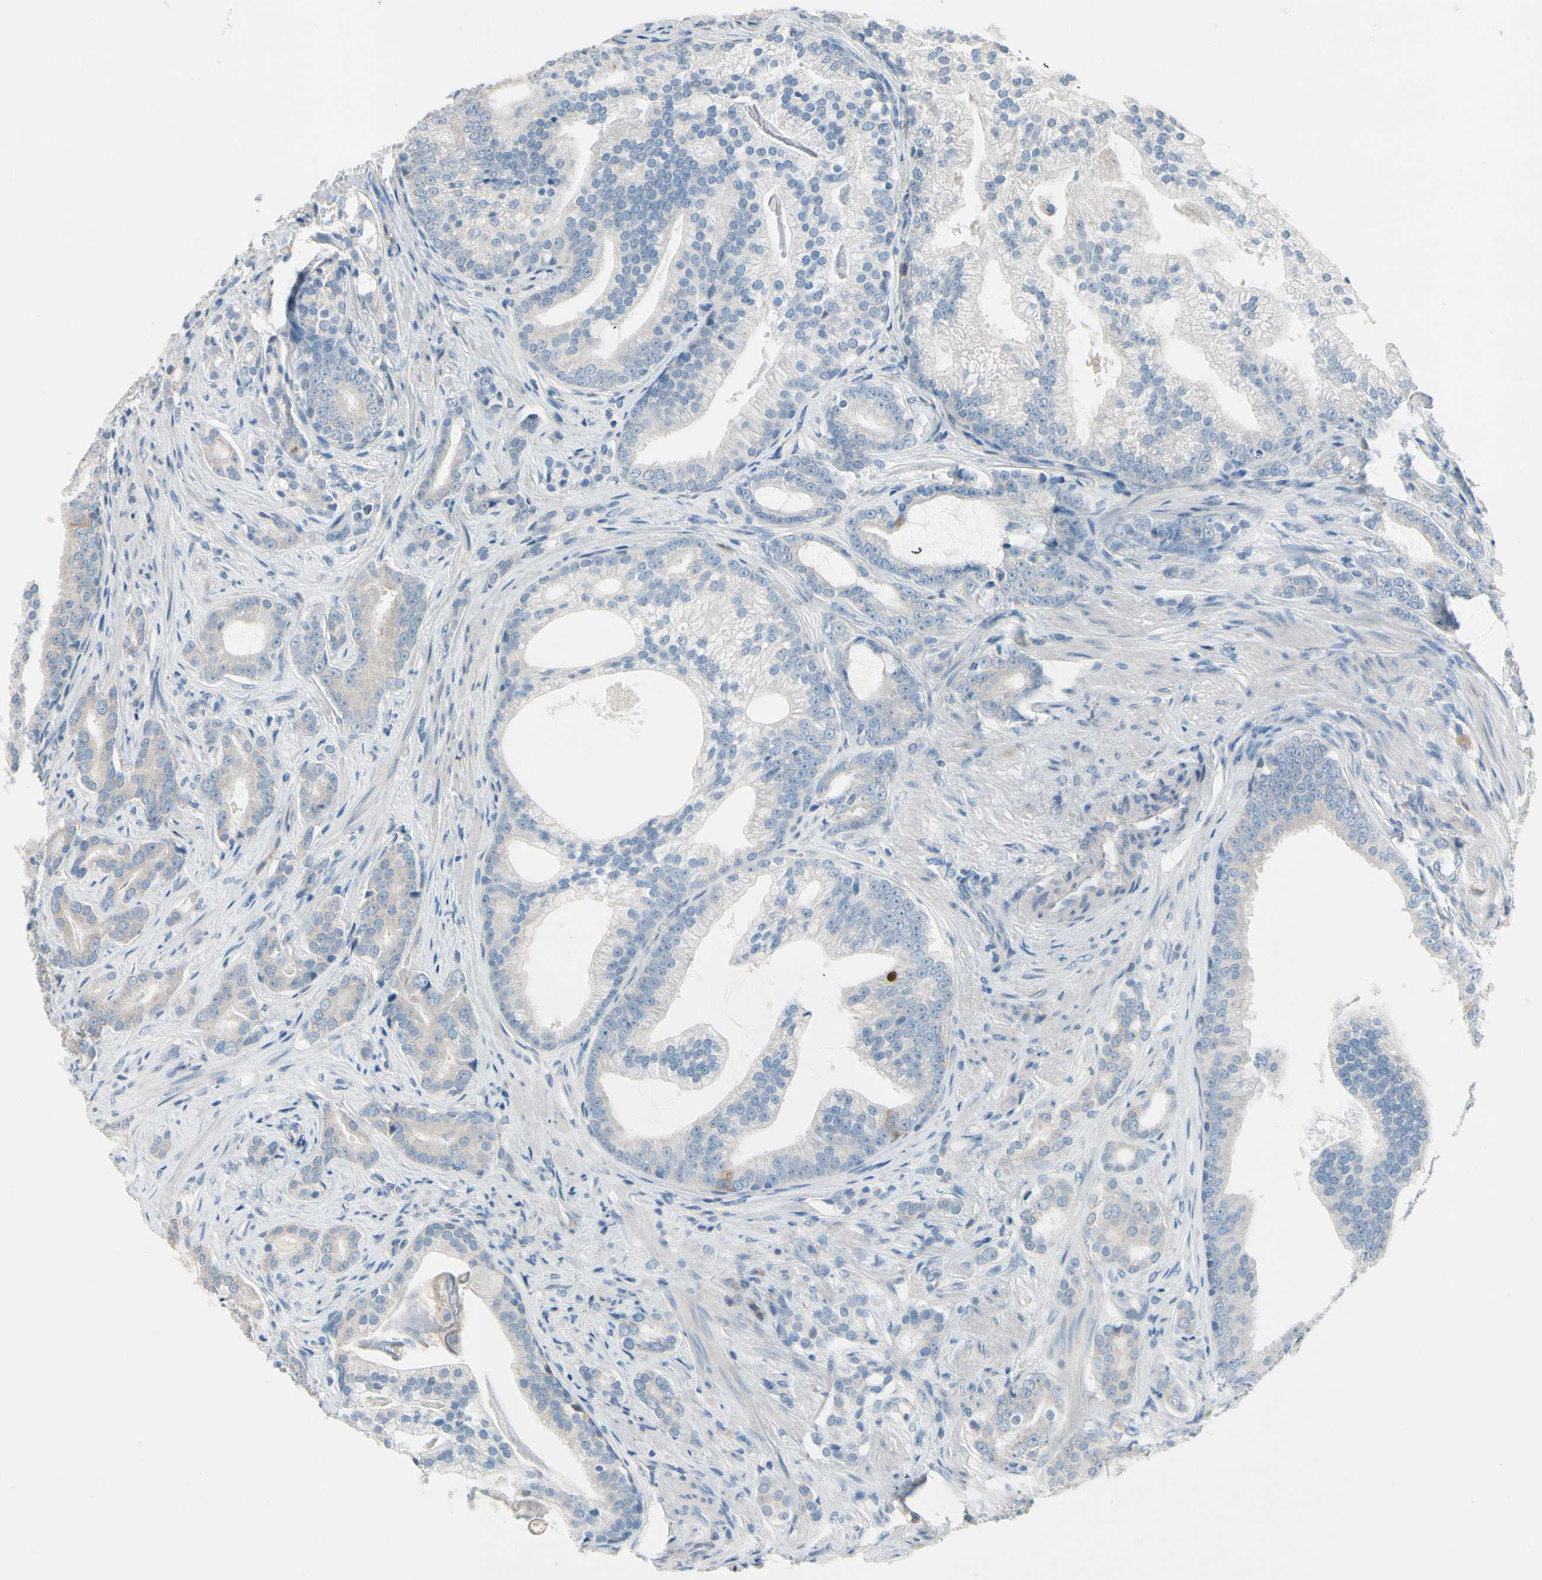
{"staining": {"intensity": "weak", "quantity": "<25%", "location": "cytoplasmic/membranous"}, "tissue": "prostate cancer", "cell_type": "Tumor cells", "image_type": "cancer", "snomed": [{"axis": "morphology", "description": "Adenocarcinoma, Low grade"}, {"axis": "topography", "description": "Prostate"}], "caption": "Tumor cells are negative for brown protein staining in prostate cancer (adenocarcinoma (low-grade)).", "gene": "CKAP2", "patient": {"sex": "male", "age": 58}}